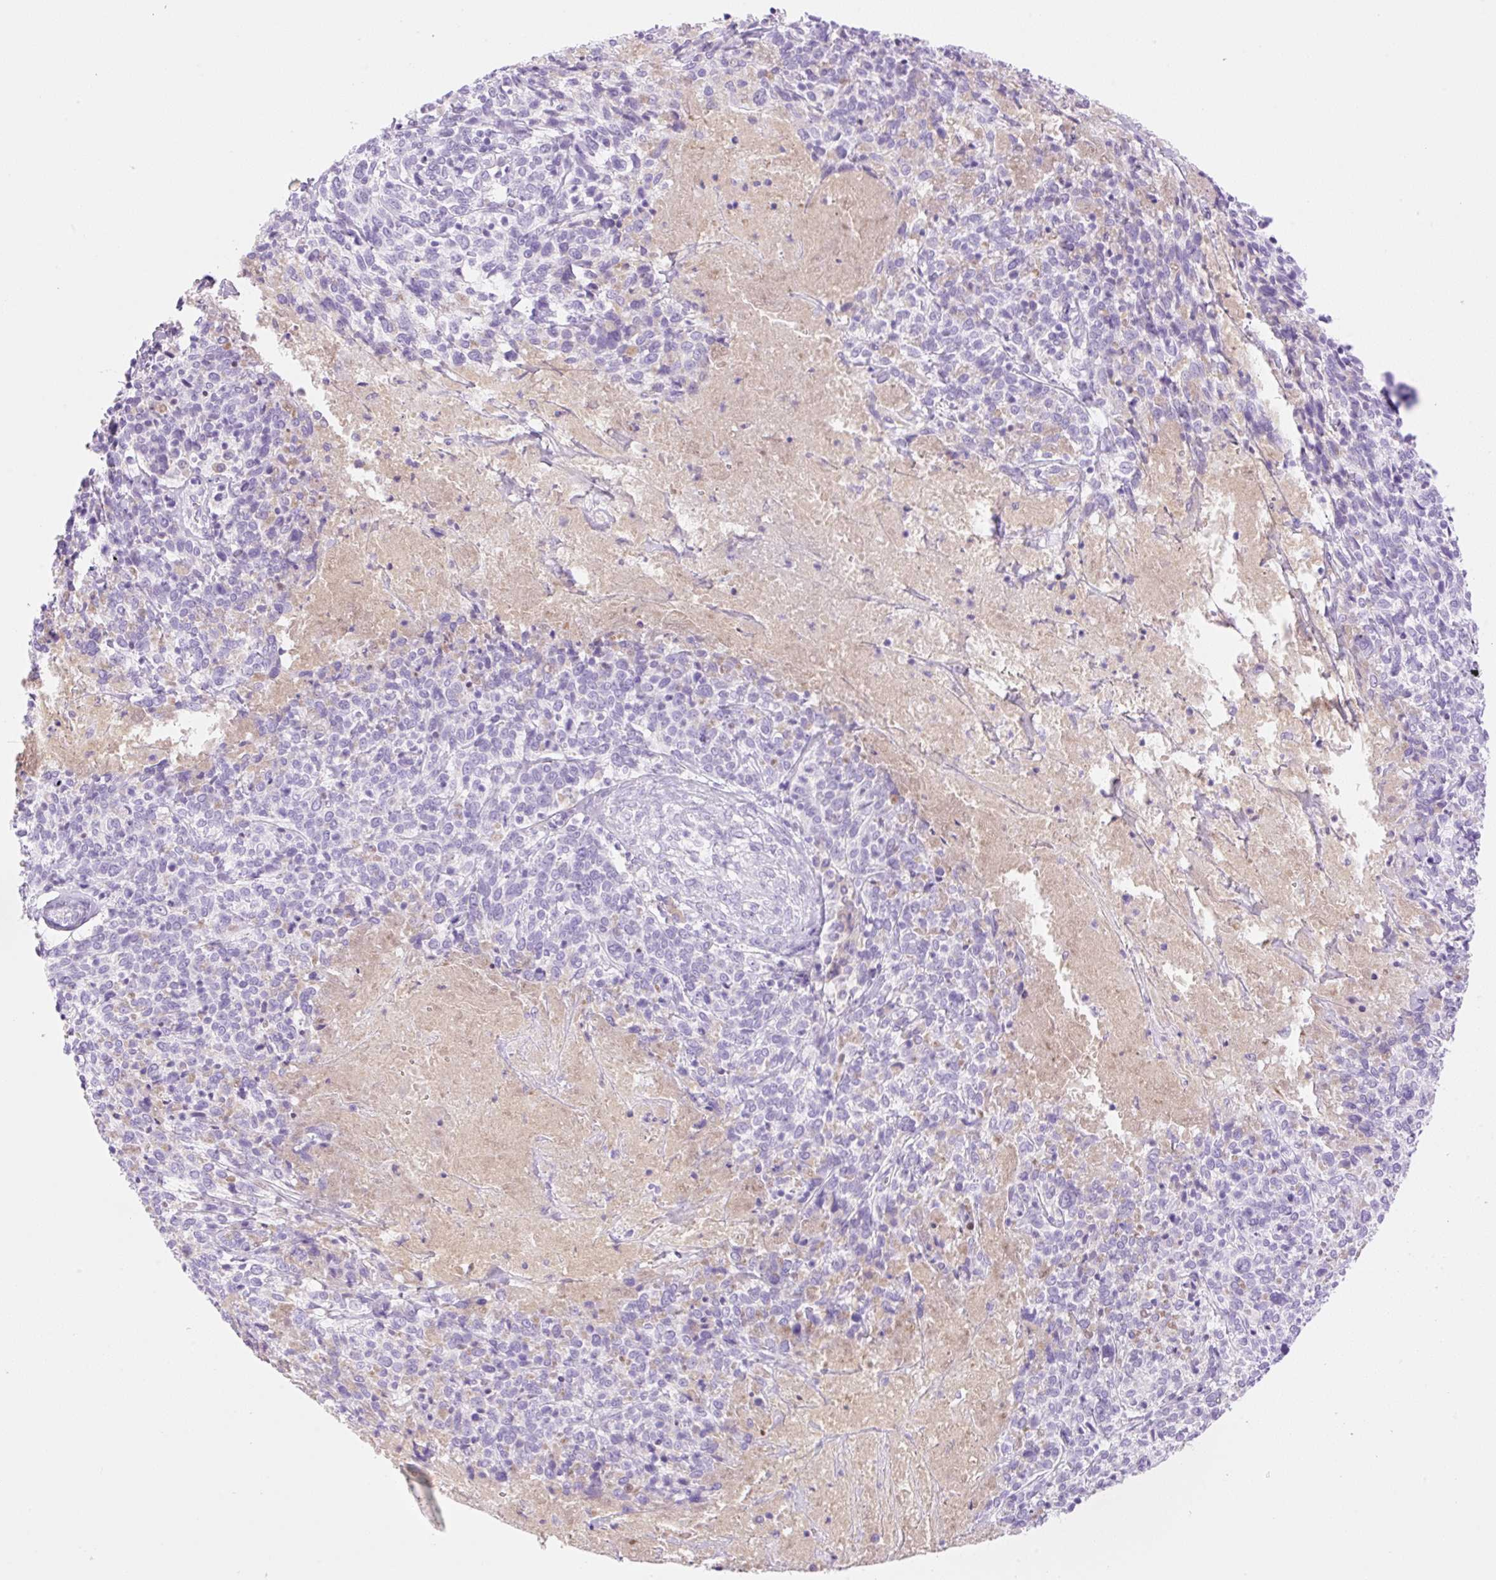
{"staining": {"intensity": "negative", "quantity": "none", "location": "none"}, "tissue": "cervical cancer", "cell_type": "Tumor cells", "image_type": "cancer", "snomed": [{"axis": "morphology", "description": "Squamous cell carcinoma, NOS"}, {"axis": "topography", "description": "Cervix"}], "caption": "This is an immunohistochemistry (IHC) image of cervical cancer. There is no positivity in tumor cells.", "gene": "PALM3", "patient": {"sex": "female", "age": 46}}